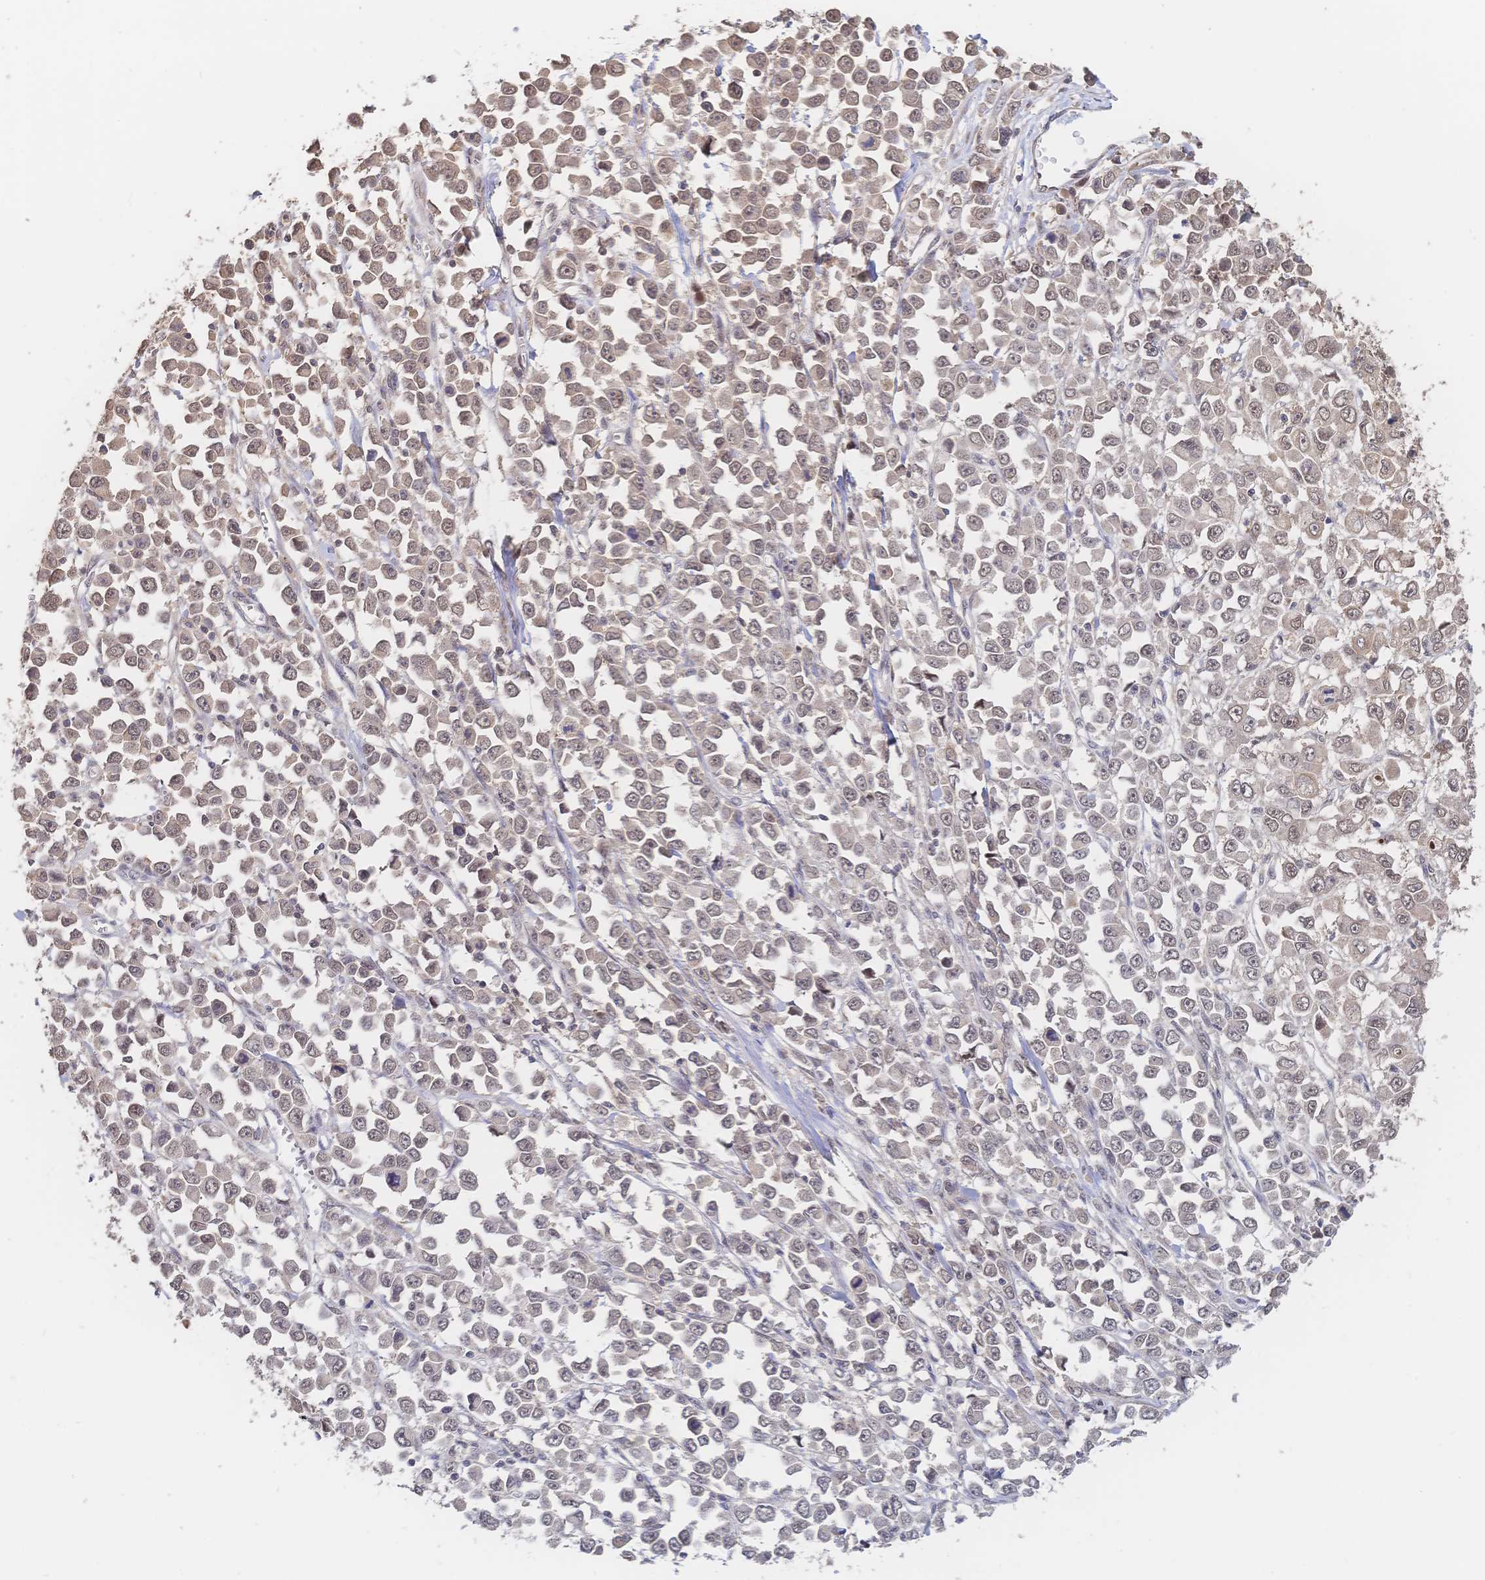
{"staining": {"intensity": "weak", "quantity": "<25%", "location": "nuclear"}, "tissue": "stomach cancer", "cell_type": "Tumor cells", "image_type": "cancer", "snomed": [{"axis": "morphology", "description": "Adenocarcinoma, NOS"}, {"axis": "topography", "description": "Stomach, upper"}], "caption": "Tumor cells are negative for brown protein staining in stomach adenocarcinoma.", "gene": "LRP5", "patient": {"sex": "male", "age": 70}}